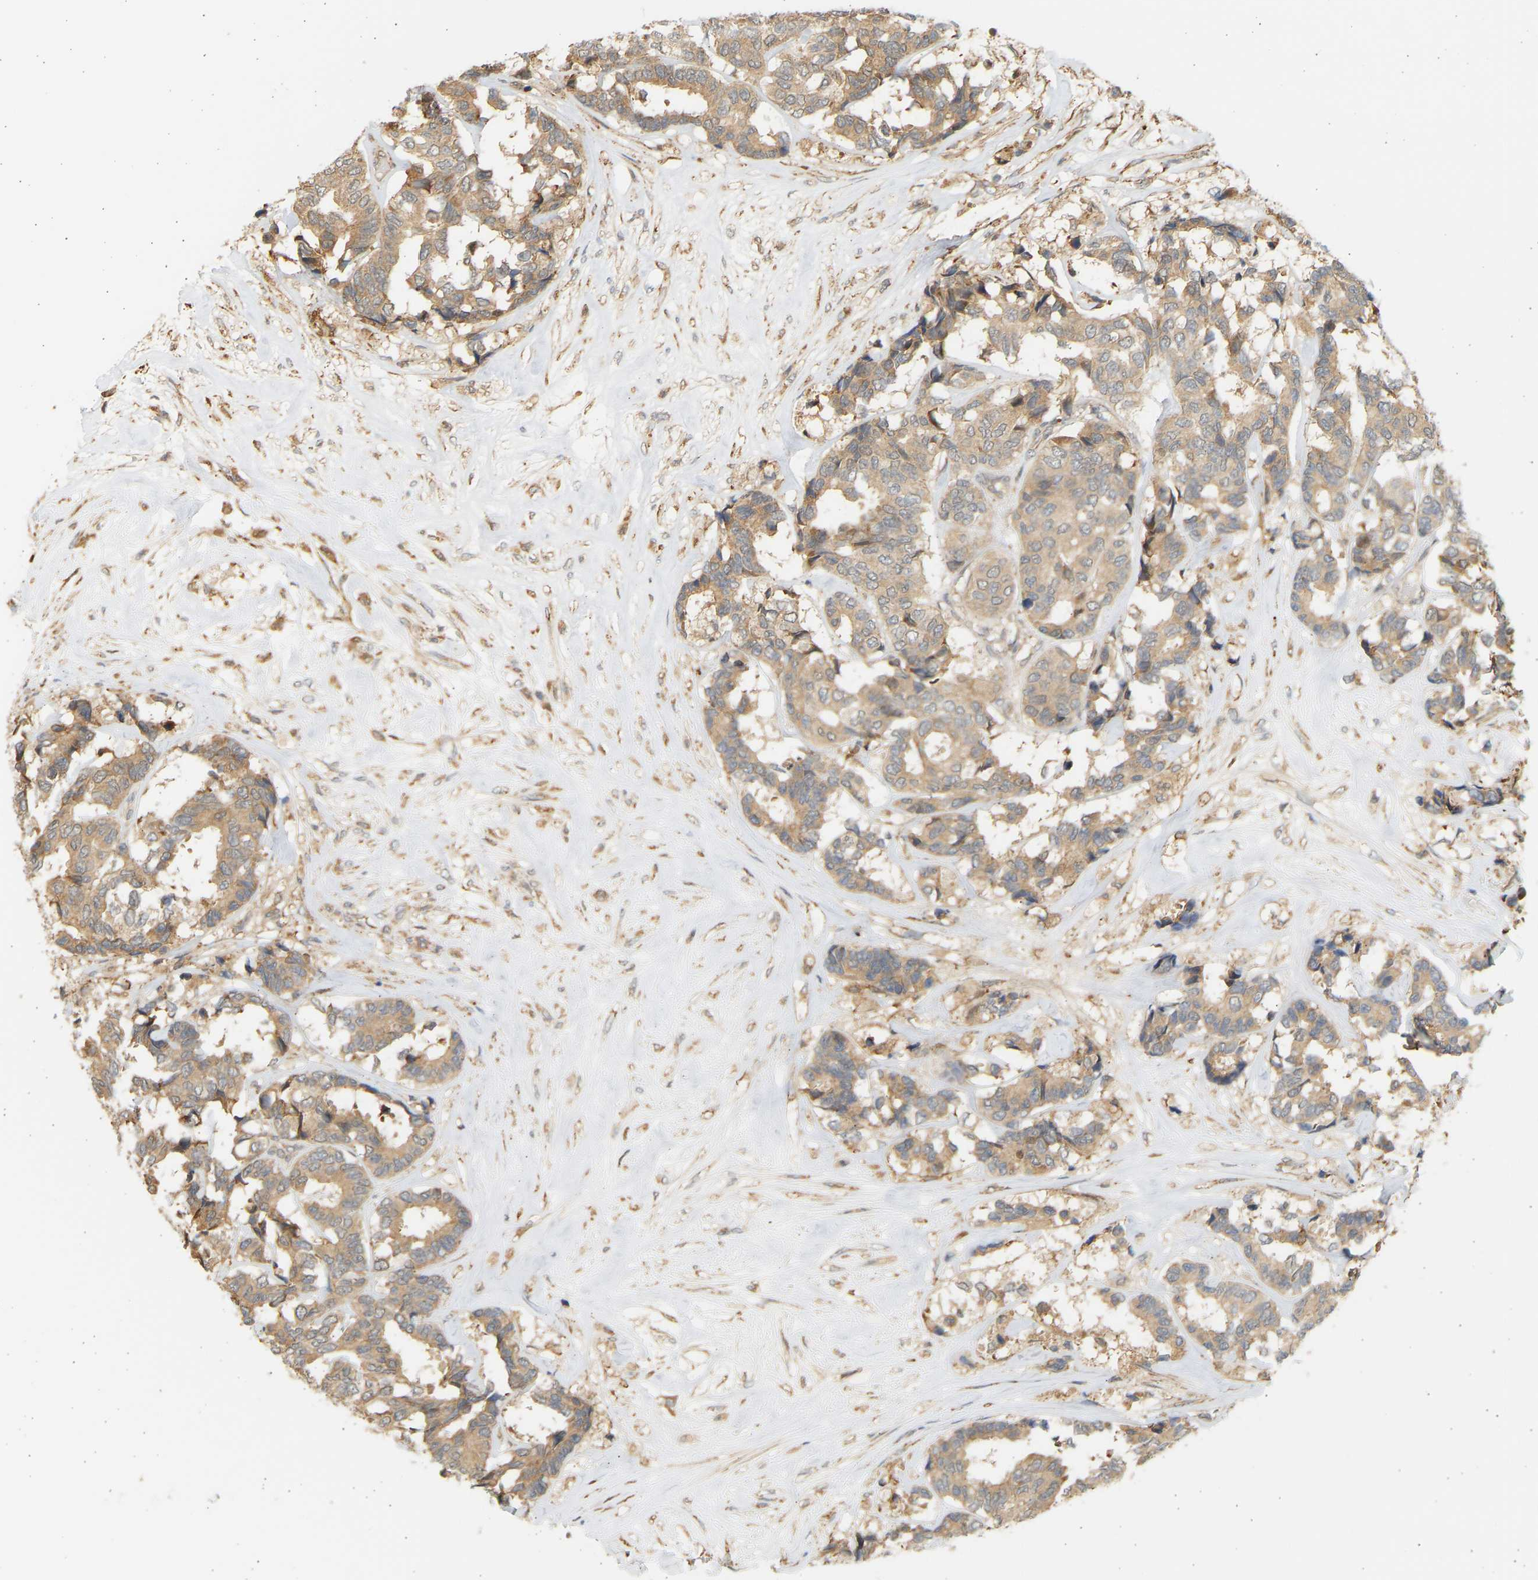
{"staining": {"intensity": "moderate", "quantity": ">75%", "location": "cytoplasmic/membranous"}, "tissue": "breast cancer", "cell_type": "Tumor cells", "image_type": "cancer", "snomed": [{"axis": "morphology", "description": "Duct carcinoma"}, {"axis": "topography", "description": "Breast"}], "caption": "Immunohistochemistry (DAB) staining of human breast cancer reveals moderate cytoplasmic/membranous protein expression in approximately >75% of tumor cells. The staining was performed using DAB, with brown indicating positive protein expression. Nuclei are stained blue with hematoxylin.", "gene": "B4GALT6", "patient": {"sex": "female", "age": 87}}